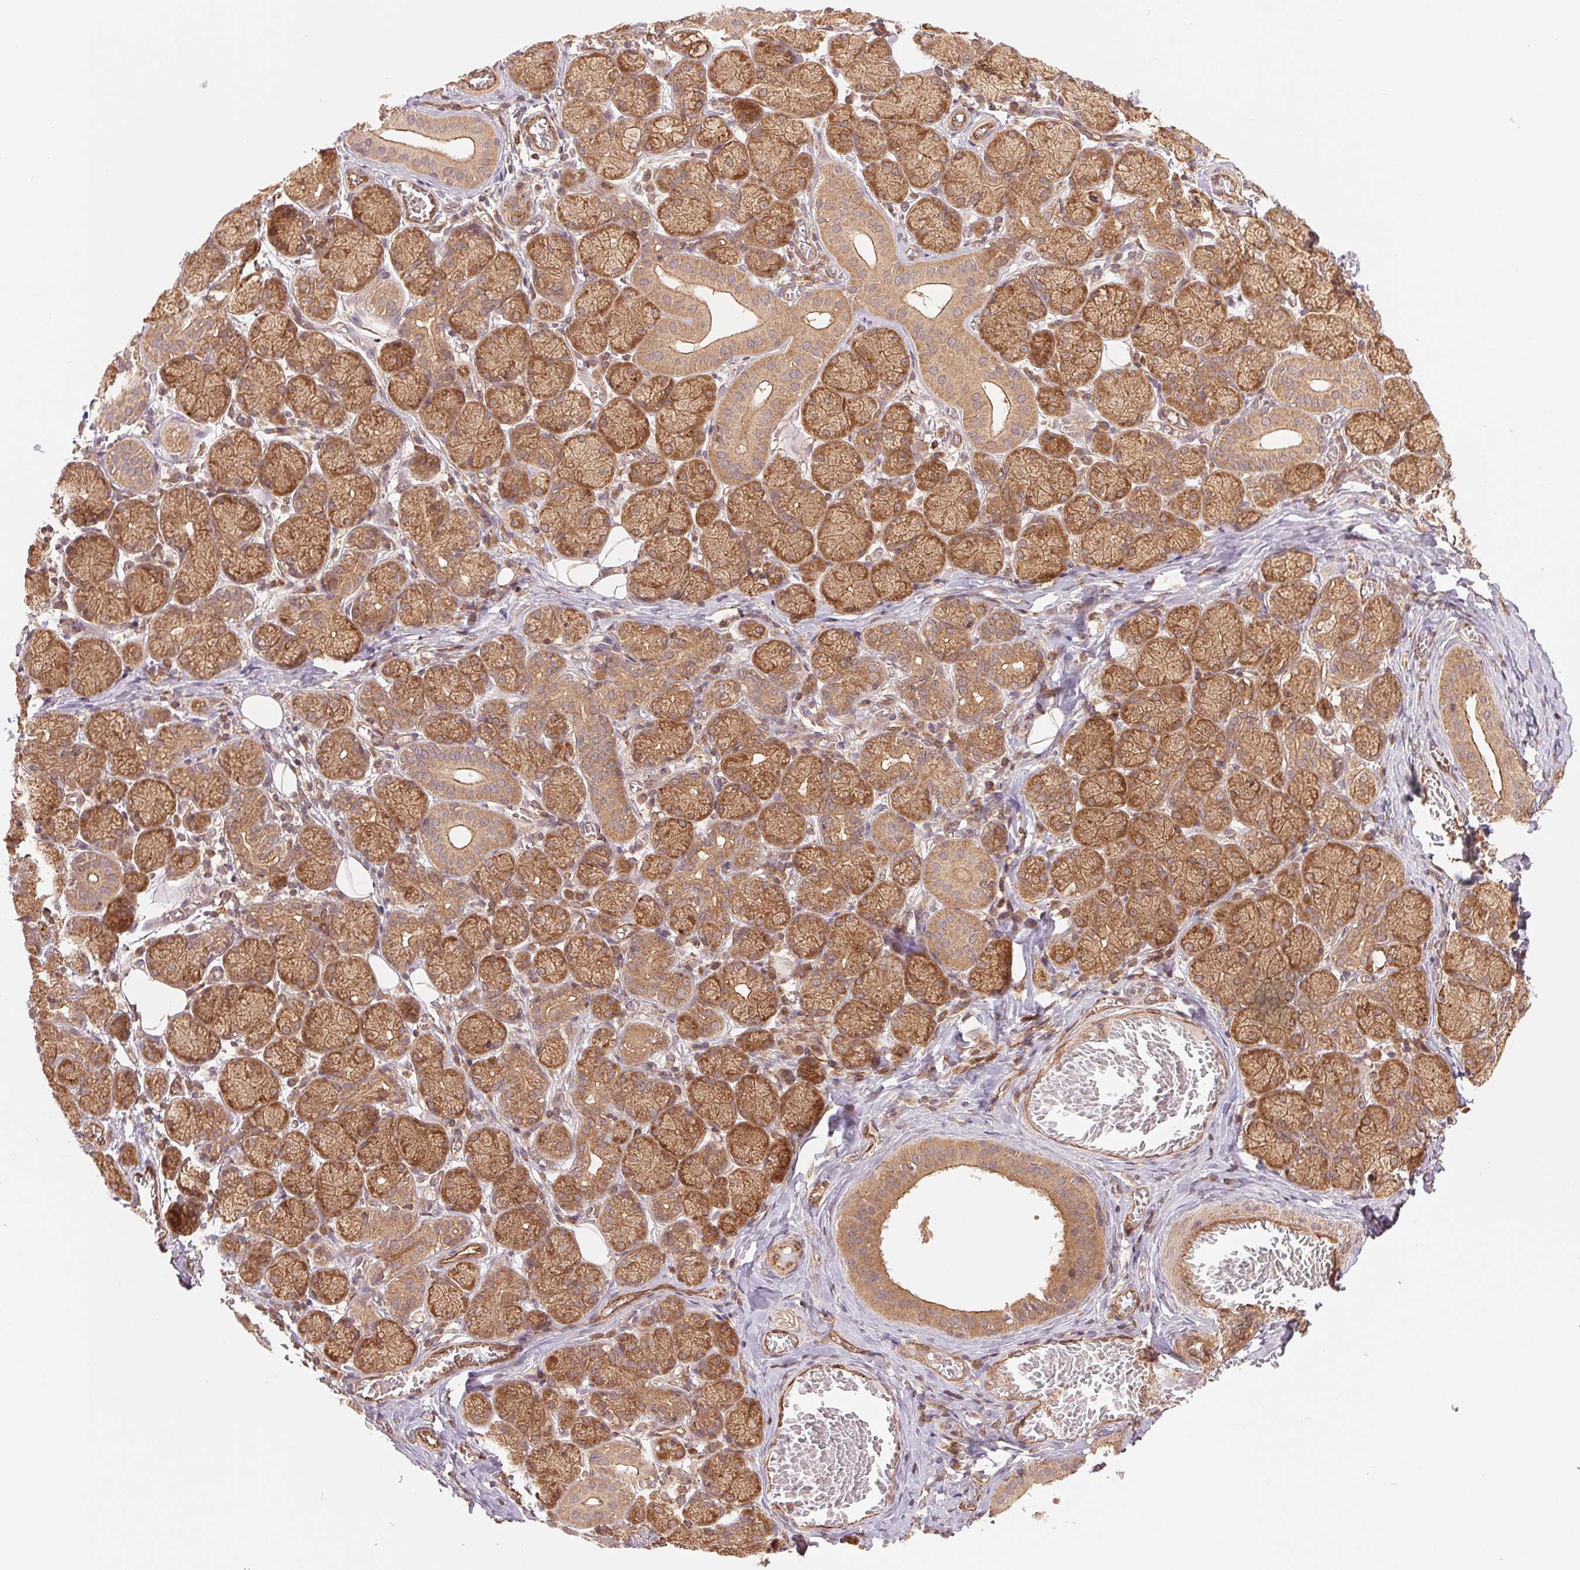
{"staining": {"intensity": "strong", "quantity": ">75%", "location": "cytoplasmic/membranous"}, "tissue": "salivary gland", "cell_type": "Glandular cells", "image_type": "normal", "snomed": [{"axis": "morphology", "description": "Normal tissue, NOS"}, {"axis": "topography", "description": "Salivary gland"}, {"axis": "topography", "description": "Peripheral nerve tissue"}], "caption": "Immunohistochemical staining of unremarkable salivary gland shows high levels of strong cytoplasmic/membranous expression in approximately >75% of glandular cells.", "gene": "STARD7", "patient": {"sex": "female", "age": 24}}